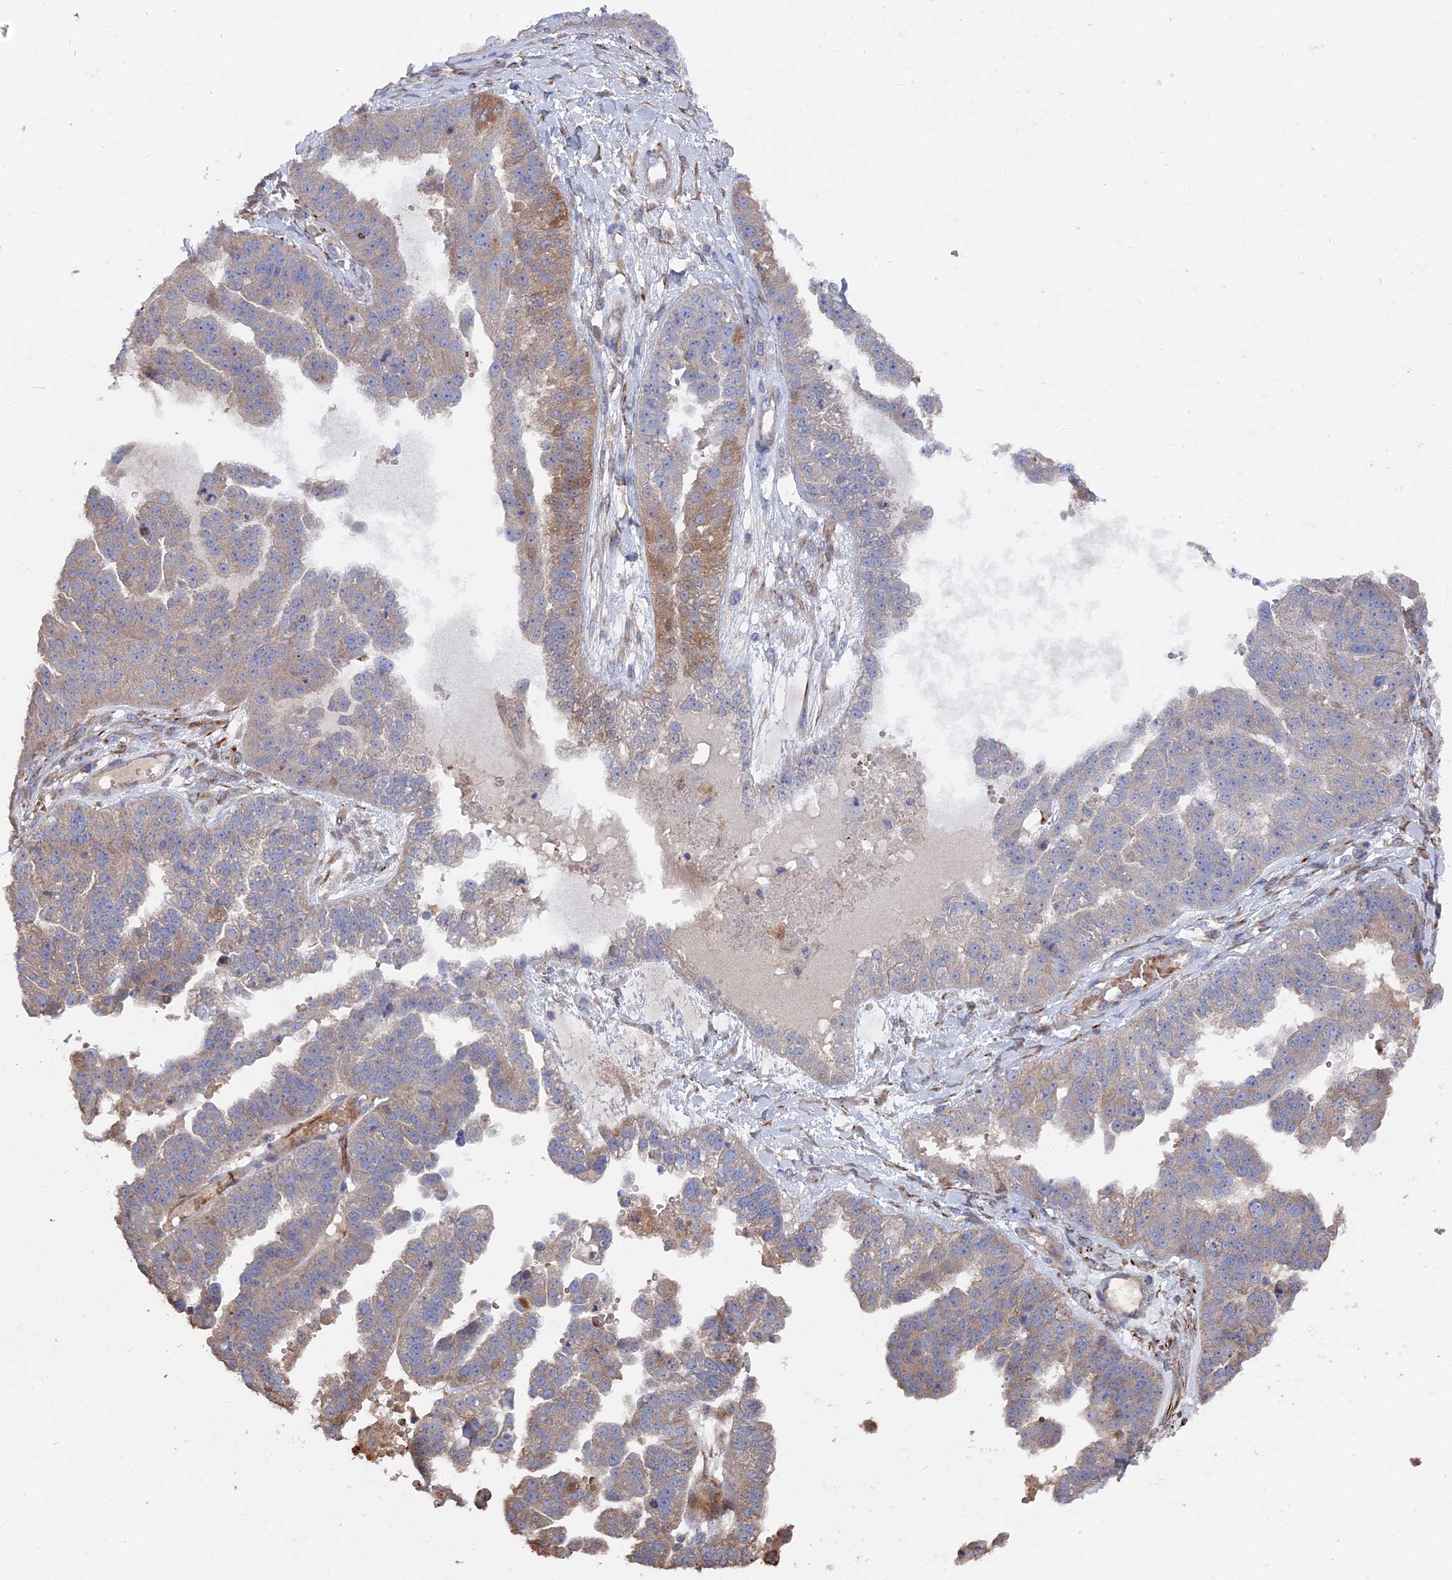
{"staining": {"intensity": "moderate", "quantity": "<25%", "location": "cytoplasmic/membranous"}, "tissue": "ovarian cancer", "cell_type": "Tumor cells", "image_type": "cancer", "snomed": [{"axis": "morphology", "description": "Cystadenocarcinoma, serous, NOS"}, {"axis": "topography", "description": "Ovary"}], "caption": "Protein staining of ovarian cancer (serous cystadenocarcinoma) tissue reveals moderate cytoplasmic/membranous staining in approximately <25% of tumor cells.", "gene": "SMG9", "patient": {"sex": "female", "age": 58}}